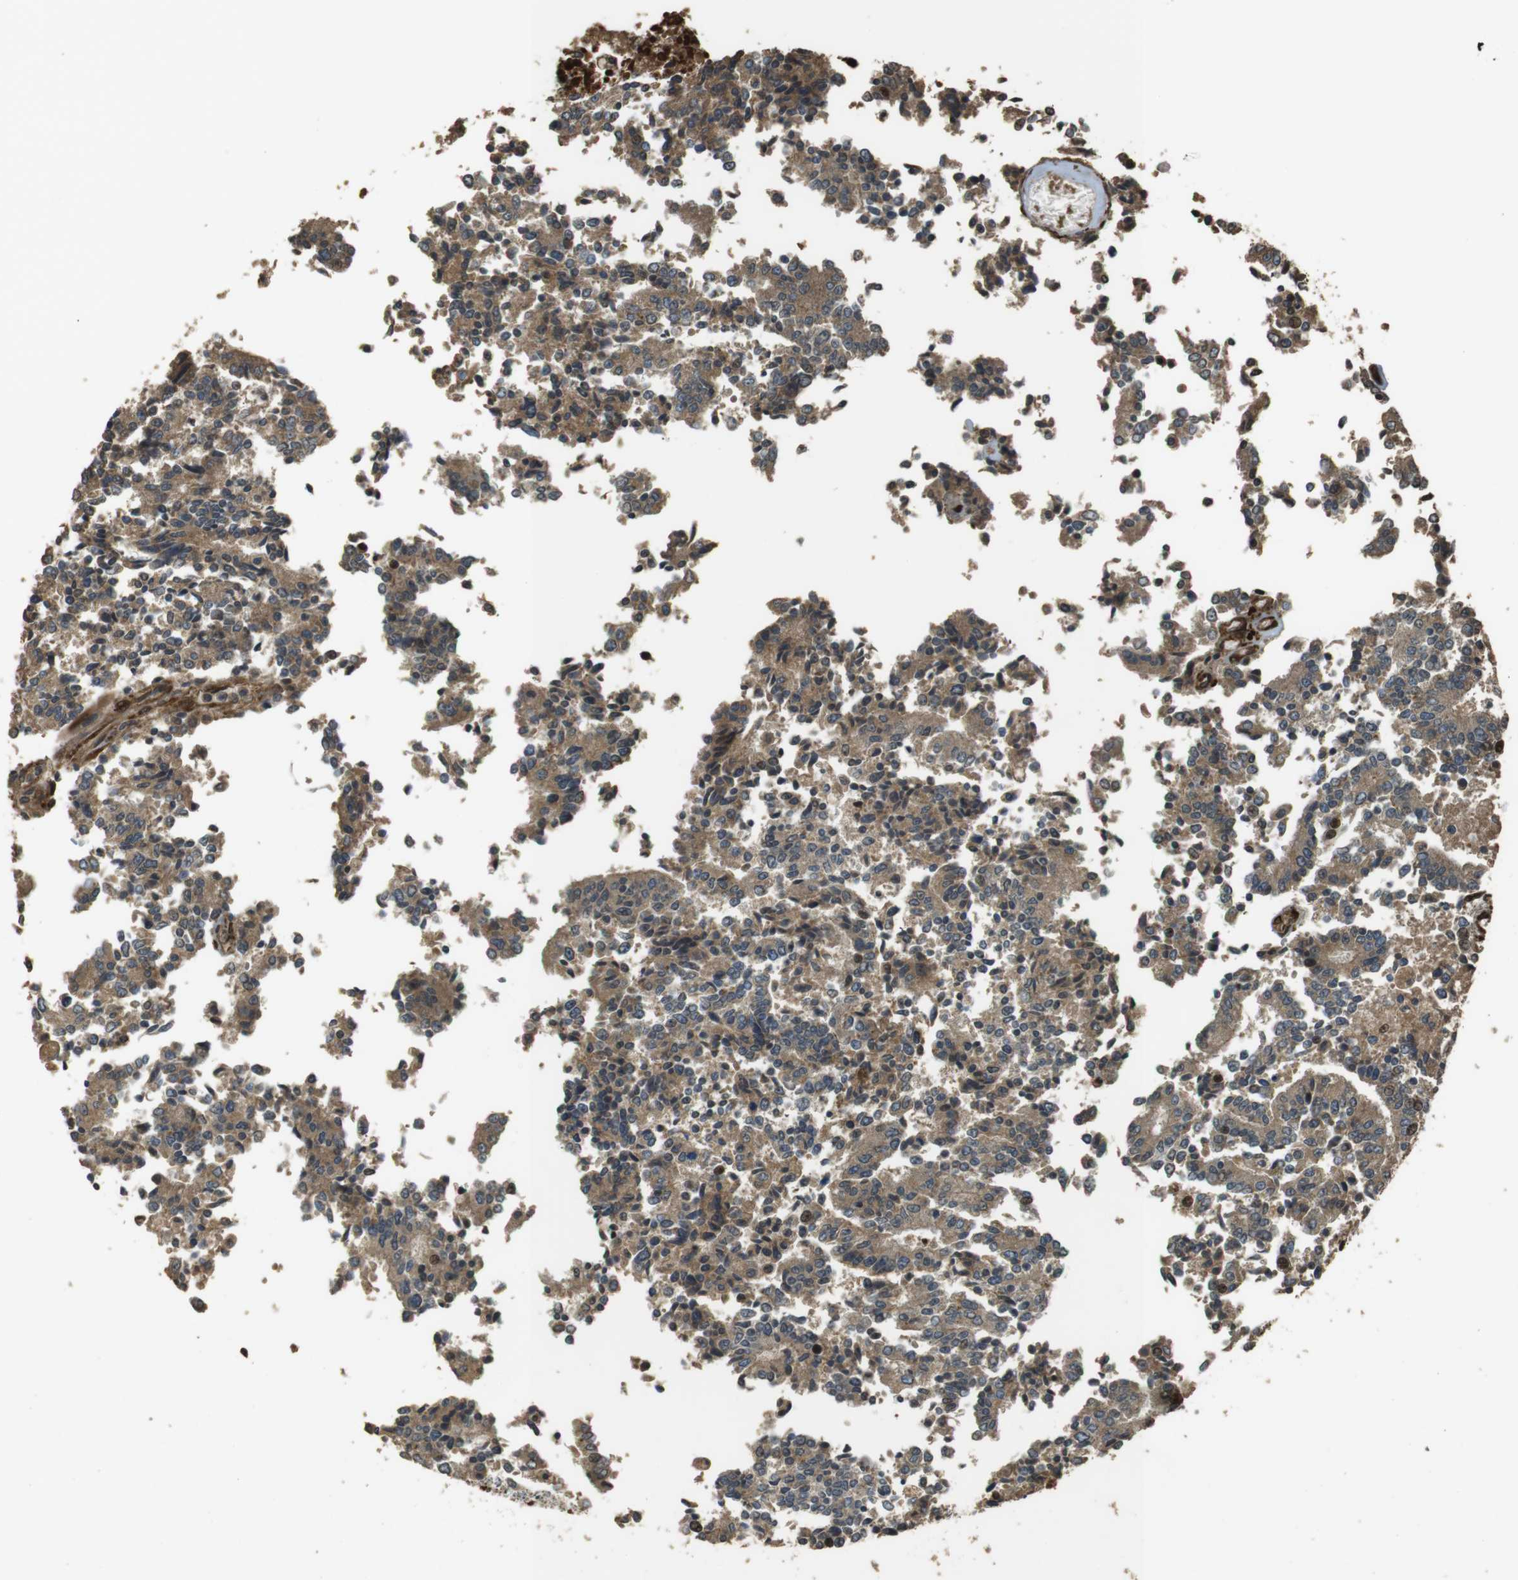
{"staining": {"intensity": "moderate", "quantity": ">75%", "location": "cytoplasmic/membranous"}, "tissue": "prostate cancer", "cell_type": "Tumor cells", "image_type": "cancer", "snomed": [{"axis": "morphology", "description": "Normal tissue, NOS"}, {"axis": "morphology", "description": "Adenocarcinoma, High grade"}, {"axis": "topography", "description": "Prostate"}, {"axis": "topography", "description": "Seminal veicle"}], "caption": "Immunohistochemistry (IHC) staining of prostate cancer, which displays medium levels of moderate cytoplasmic/membranous positivity in about >75% of tumor cells indicating moderate cytoplasmic/membranous protein positivity. The staining was performed using DAB (3,3'-diaminobenzidine) (brown) for protein detection and nuclei were counterstained in hematoxylin (blue).", "gene": "MSRB3", "patient": {"sex": "male", "age": 55}}